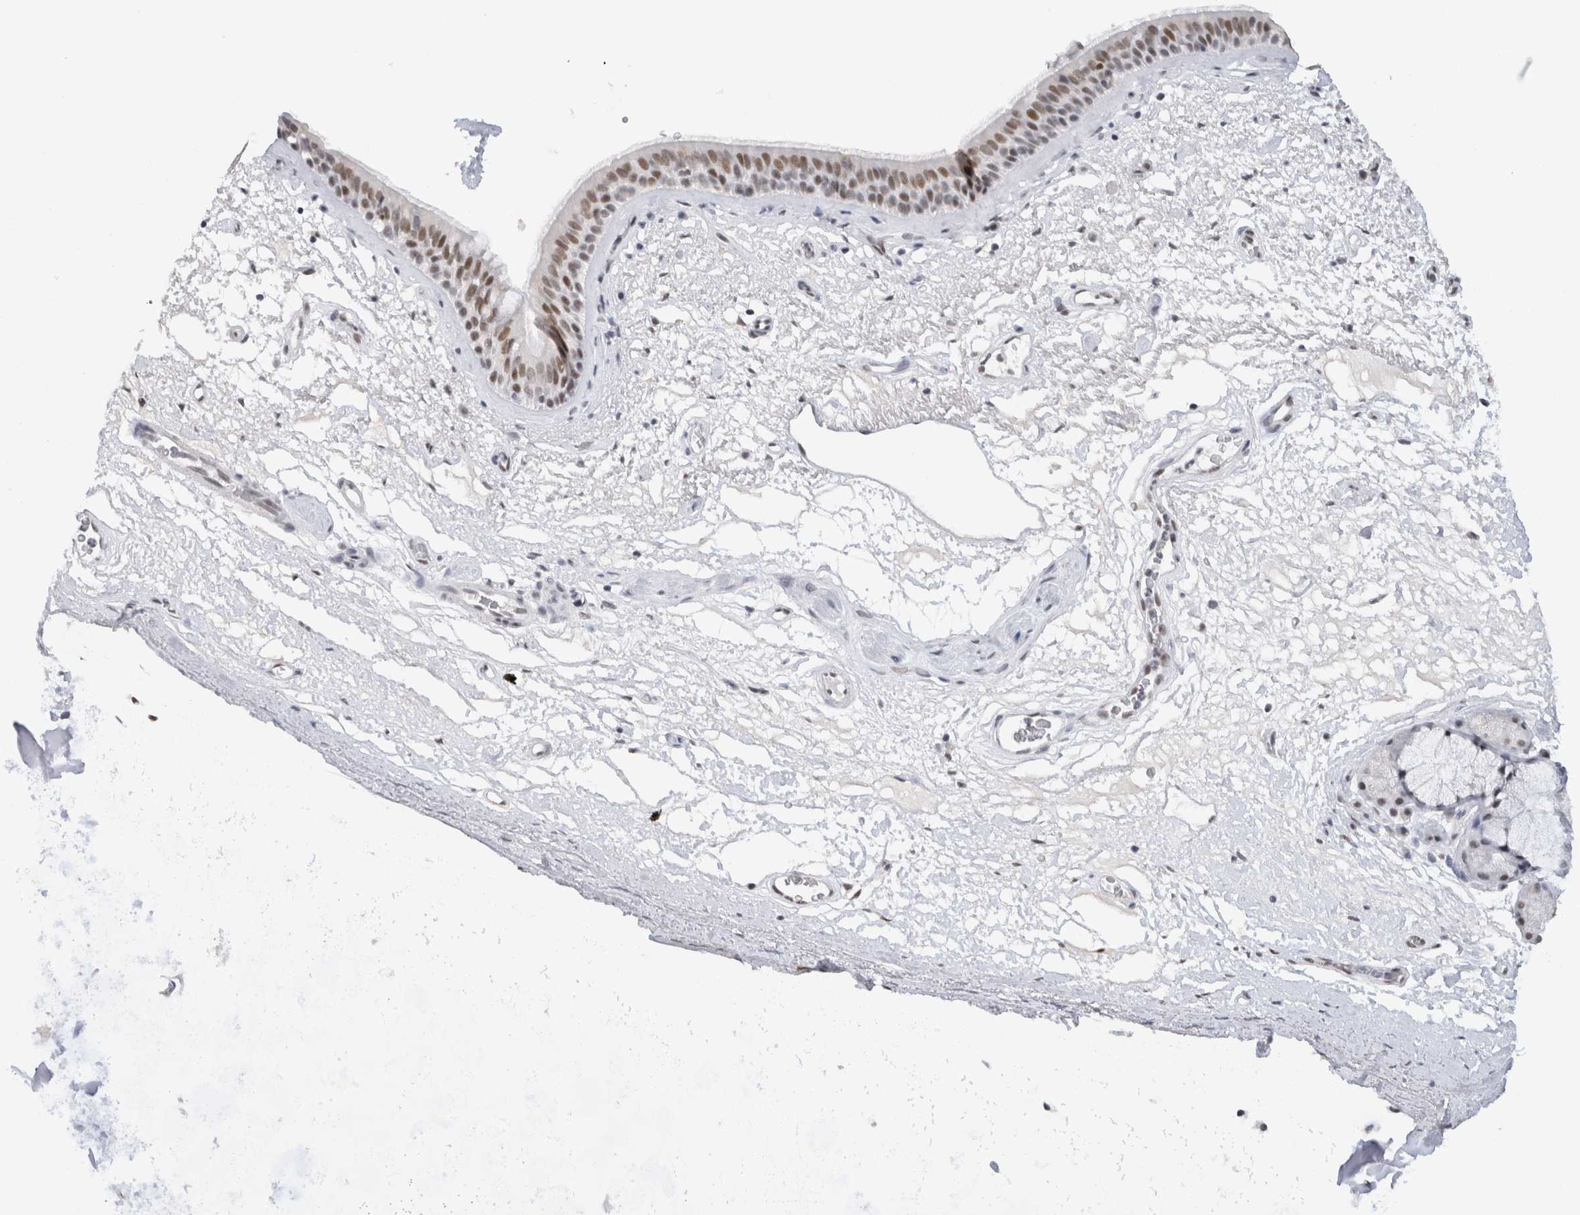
{"staining": {"intensity": "strong", "quantity": ">75%", "location": "nuclear"}, "tissue": "bronchus", "cell_type": "Respiratory epithelial cells", "image_type": "normal", "snomed": [{"axis": "morphology", "description": "Normal tissue, NOS"}, {"axis": "topography", "description": "Cartilage tissue"}], "caption": "Immunohistochemical staining of unremarkable bronchus displays >75% levels of strong nuclear protein positivity in about >75% of respiratory epithelial cells.", "gene": "COPS7A", "patient": {"sex": "female", "age": 63}}